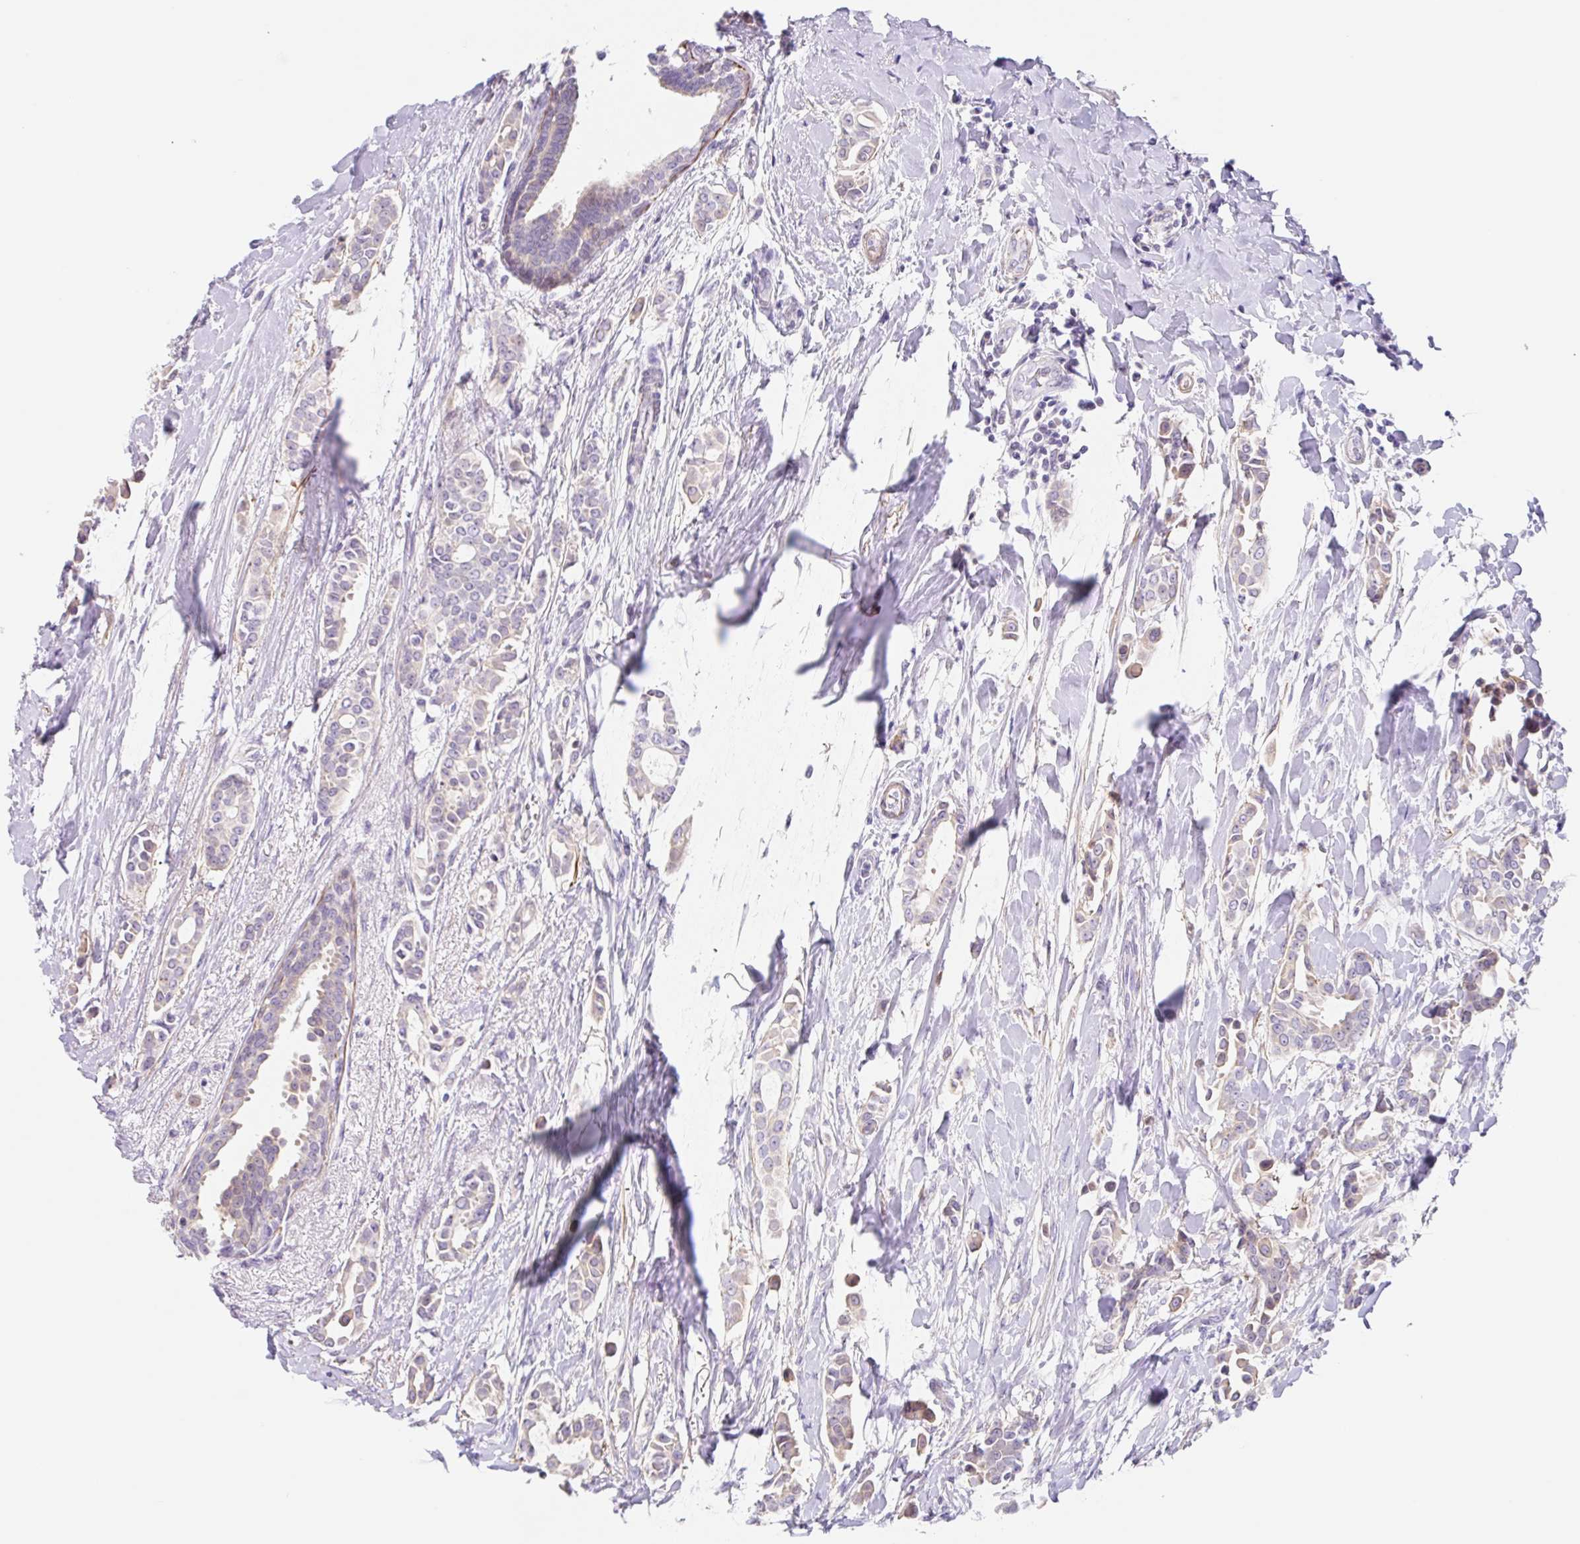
{"staining": {"intensity": "weak", "quantity": "<25%", "location": "cytoplasmic/membranous"}, "tissue": "breast cancer", "cell_type": "Tumor cells", "image_type": "cancer", "snomed": [{"axis": "morphology", "description": "Duct carcinoma"}, {"axis": "topography", "description": "Breast"}], "caption": "Infiltrating ductal carcinoma (breast) was stained to show a protein in brown. There is no significant staining in tumor cells.", "gene": "DCAF17", "patient": {"sex": "female", "age": 64}}